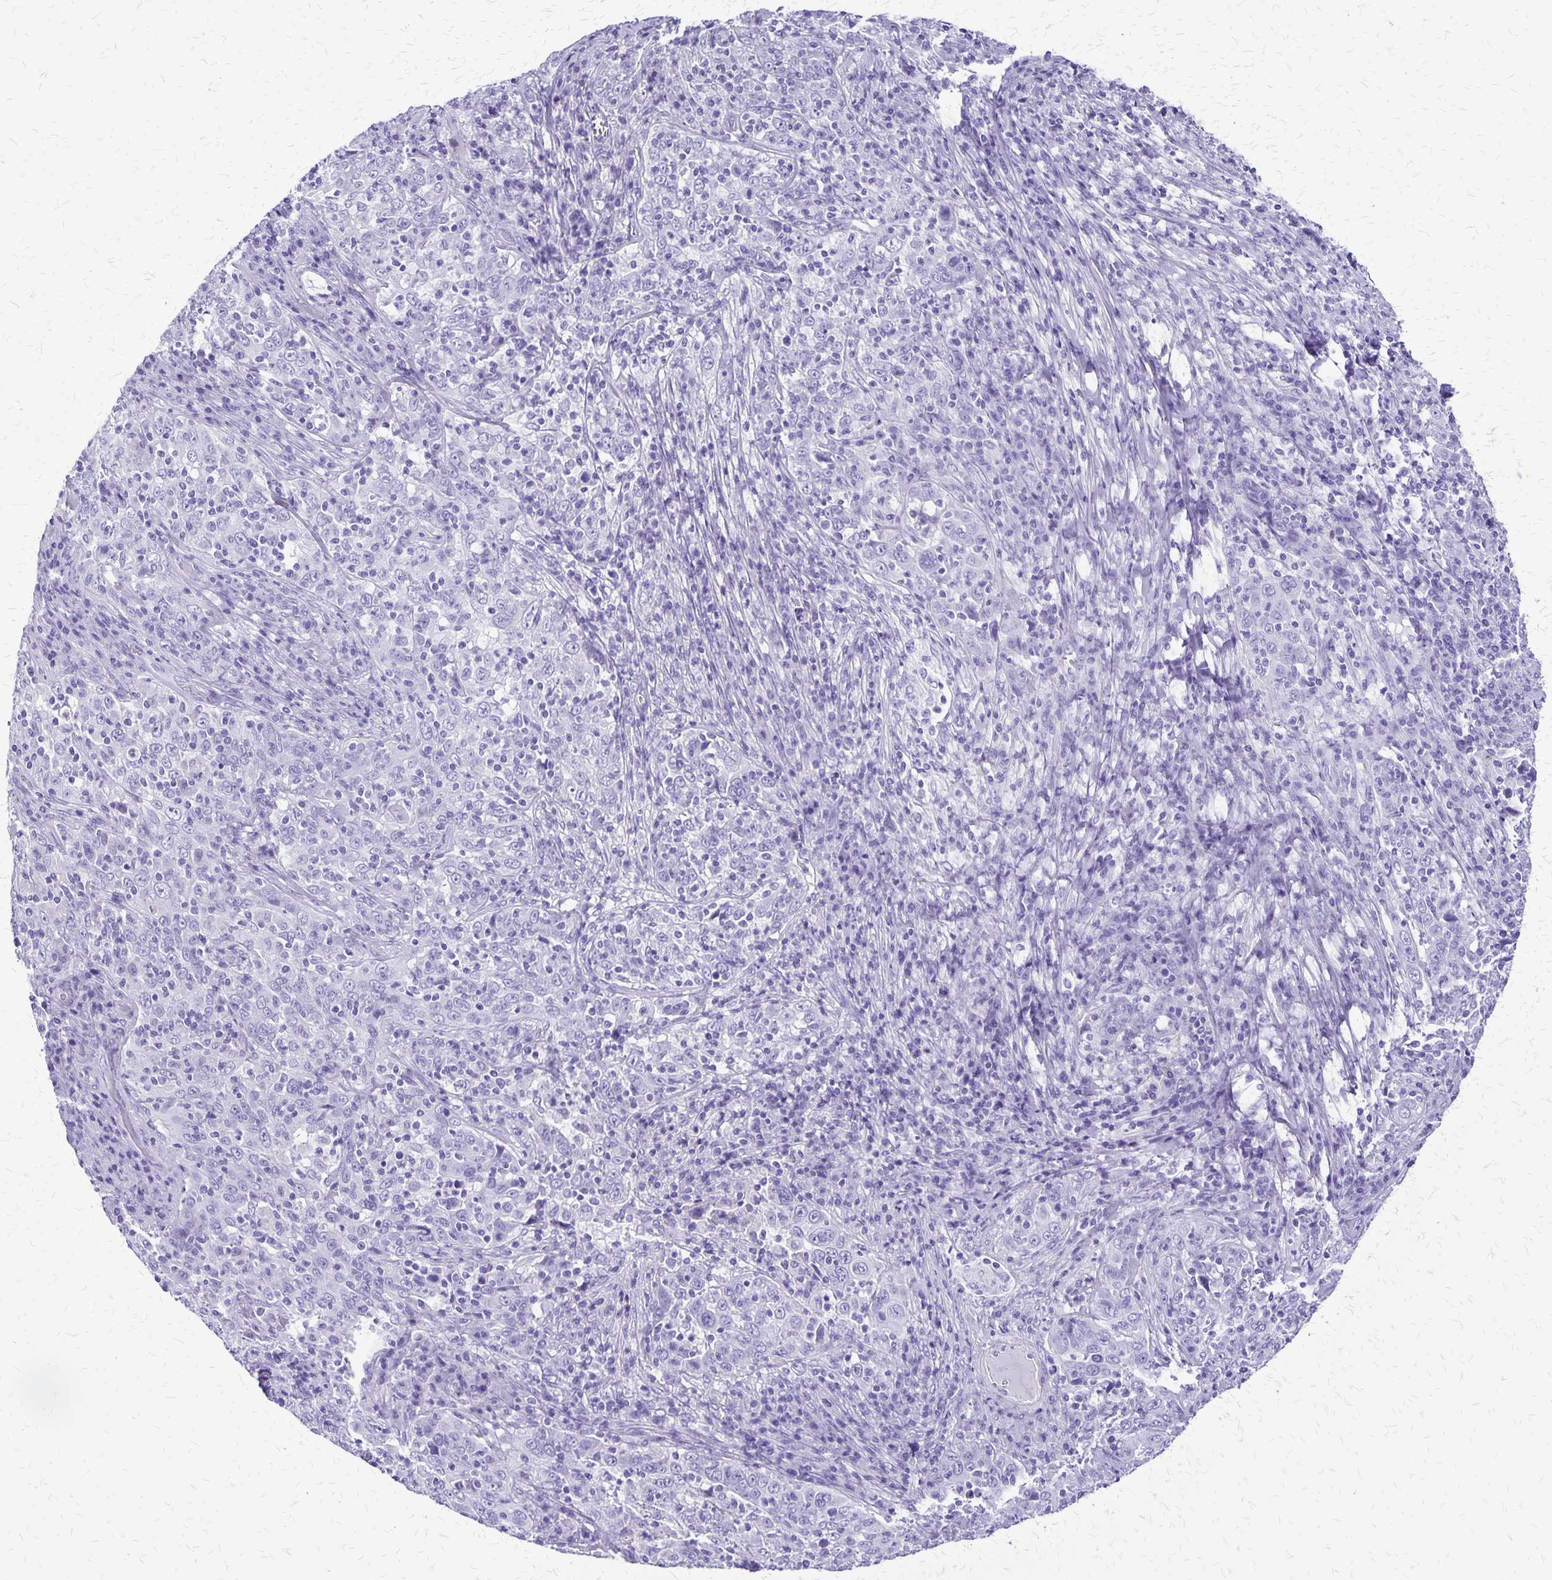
{"staining": {"intensity": "negative", "quantity": "none", "location": "none"}, "tissue": "cervical cancer", "cell_type": "Tumor cells", "image_type": "cancer", "snomed": [{"axis": "morphology", "description": "Squamous cell carcinoma, NOS"}, {"axis": "topography", "description": "Cervix"}], "caption": "The micrograph displays no staining of tumor cells in cervical squamous cell carcinoma.", "gene": "SLC13A2", "patient": {"sex": "female", "age": 46}}